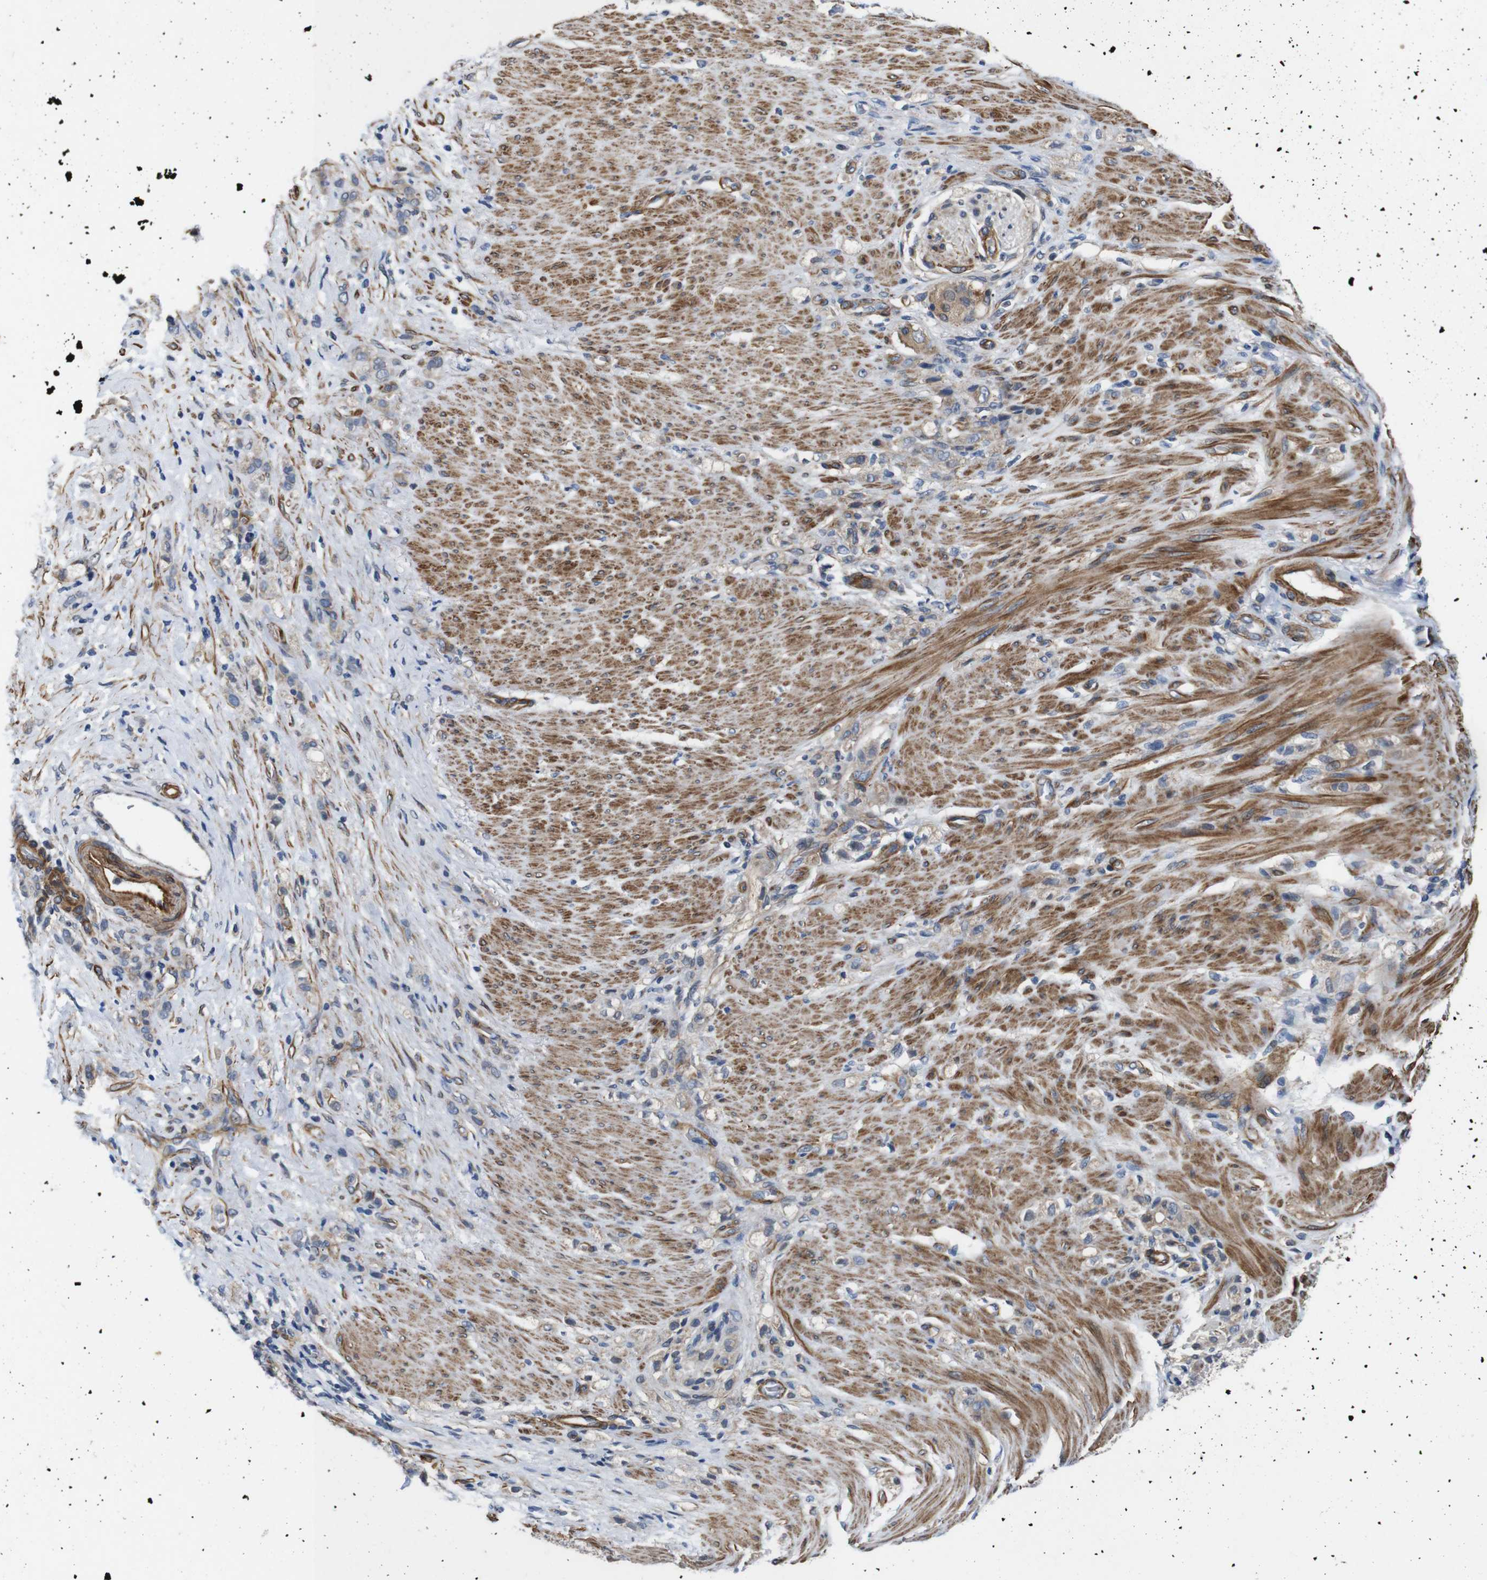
{"staining": {"intensity": "weak", "quantity": ">75%", "location": "cytoplasmic/membranous"}, "tissue": "stomach cancer", "cell_type": "Tumor cells", "image_type": "cancer", "snomed": [{"axis": "morphology", "description": "Adenocarcinoma, NOS"}, {"axis": "topography", "description": "Stomach"}], "caption": "Human stomach cancer (adenocarcinoma) stained with a protein marker displays weak staining in tumor cells.", "gene": "GGT7", "patient": {"sex": "male", "age": 82}}